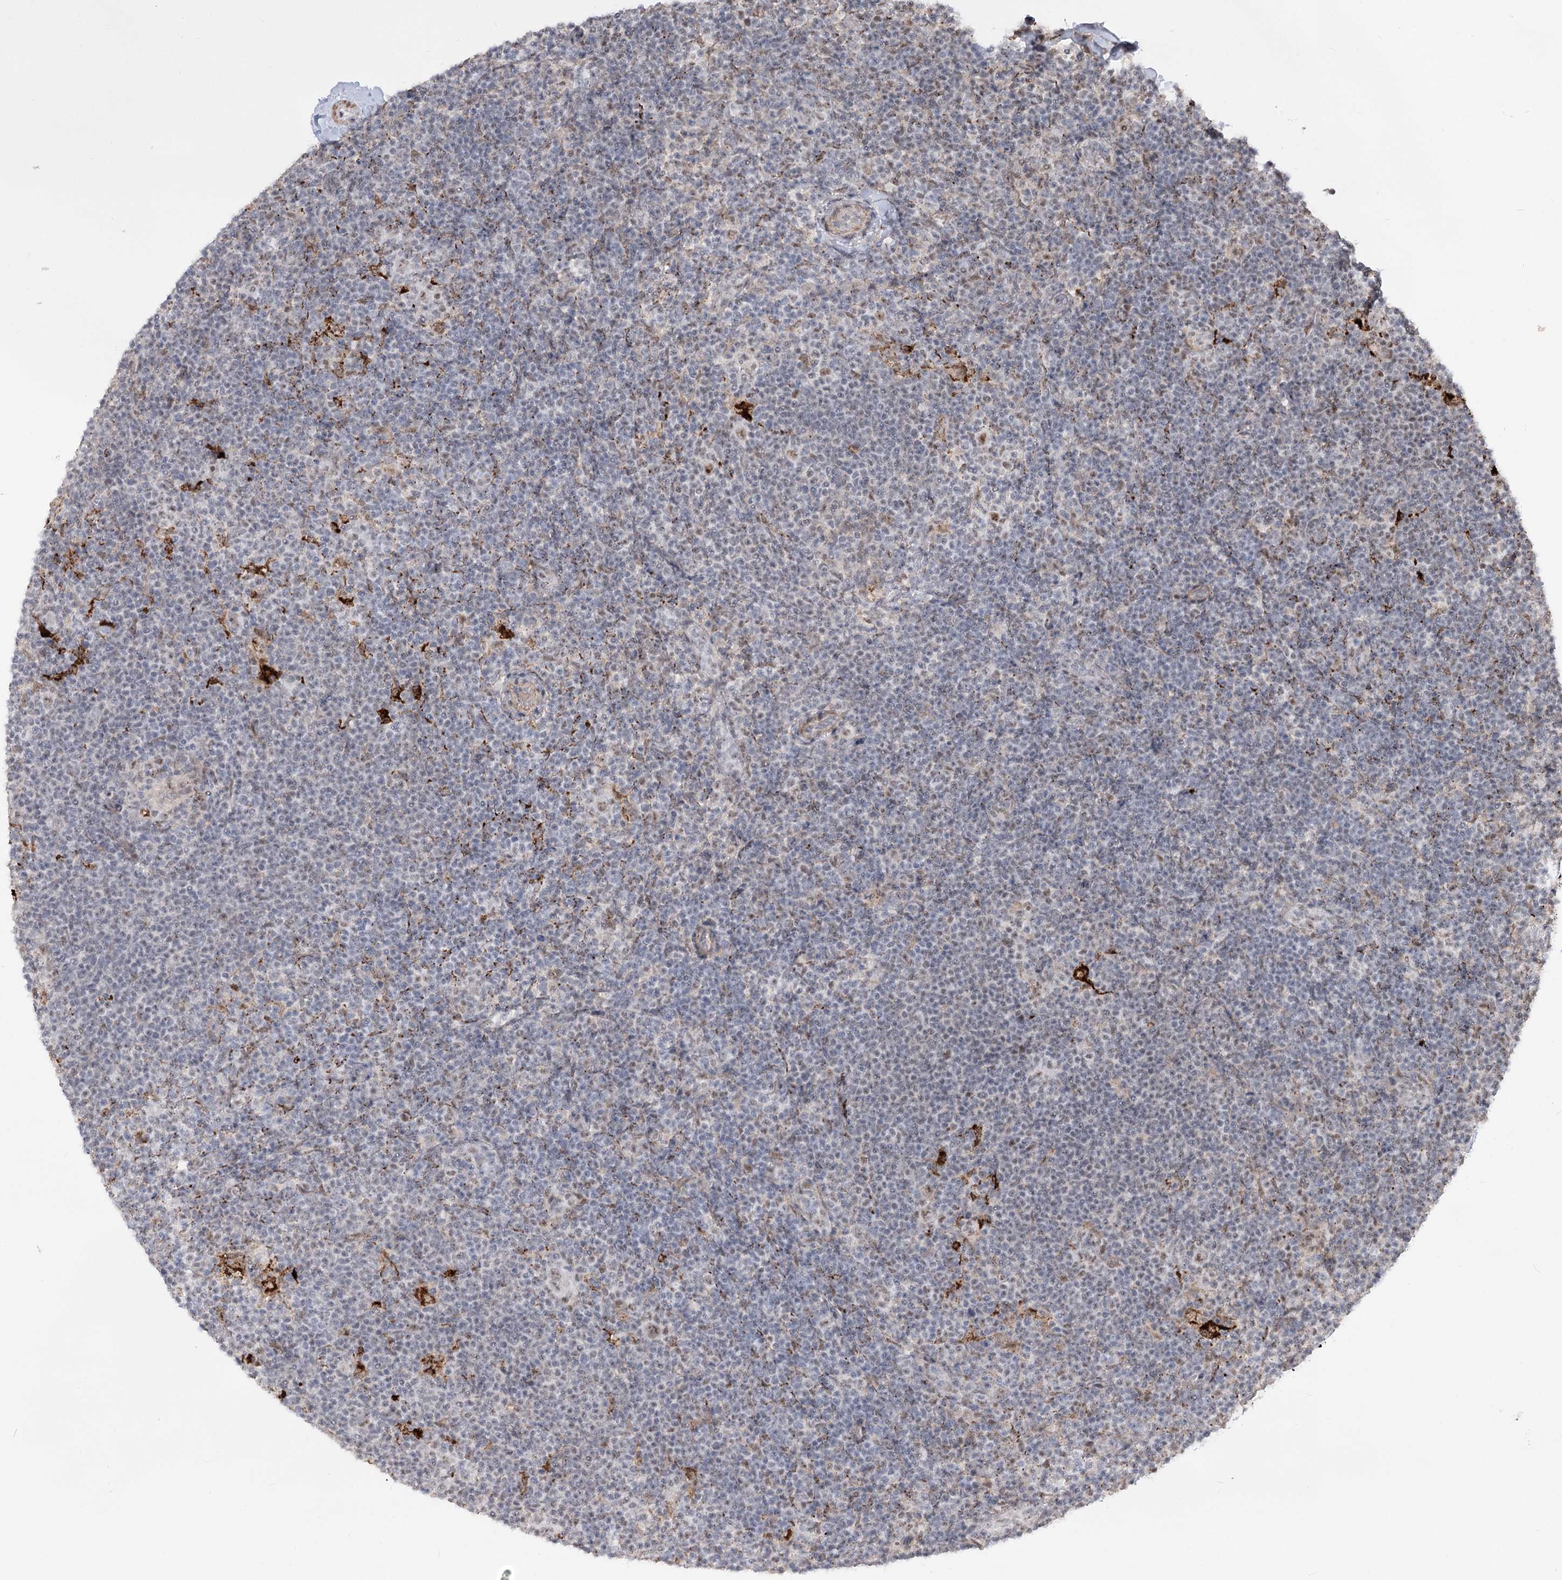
{"staining": {"intensity": "negative", "quantity": "none", "location": "none"}, "tissue": "lymphoma", "cell_type": "Tumor cells", "image_type": "cancer", "snomed": [{"axis": "morphology", "description": "Hodgkin's disease, NOS"}, {"axis": "topography", "description": "Lymph node"}], "caption": "The immunohistochemistry micrograph has no significant positivity in tumor cells of lymphoma tissue. (Brightfield microscopy of DAB (3,3'-diaminobenzidine) immunohistochemistry at high magnification).", "gene": "ZSCAN23", "patient": {"sex": "female", "age": 57}}